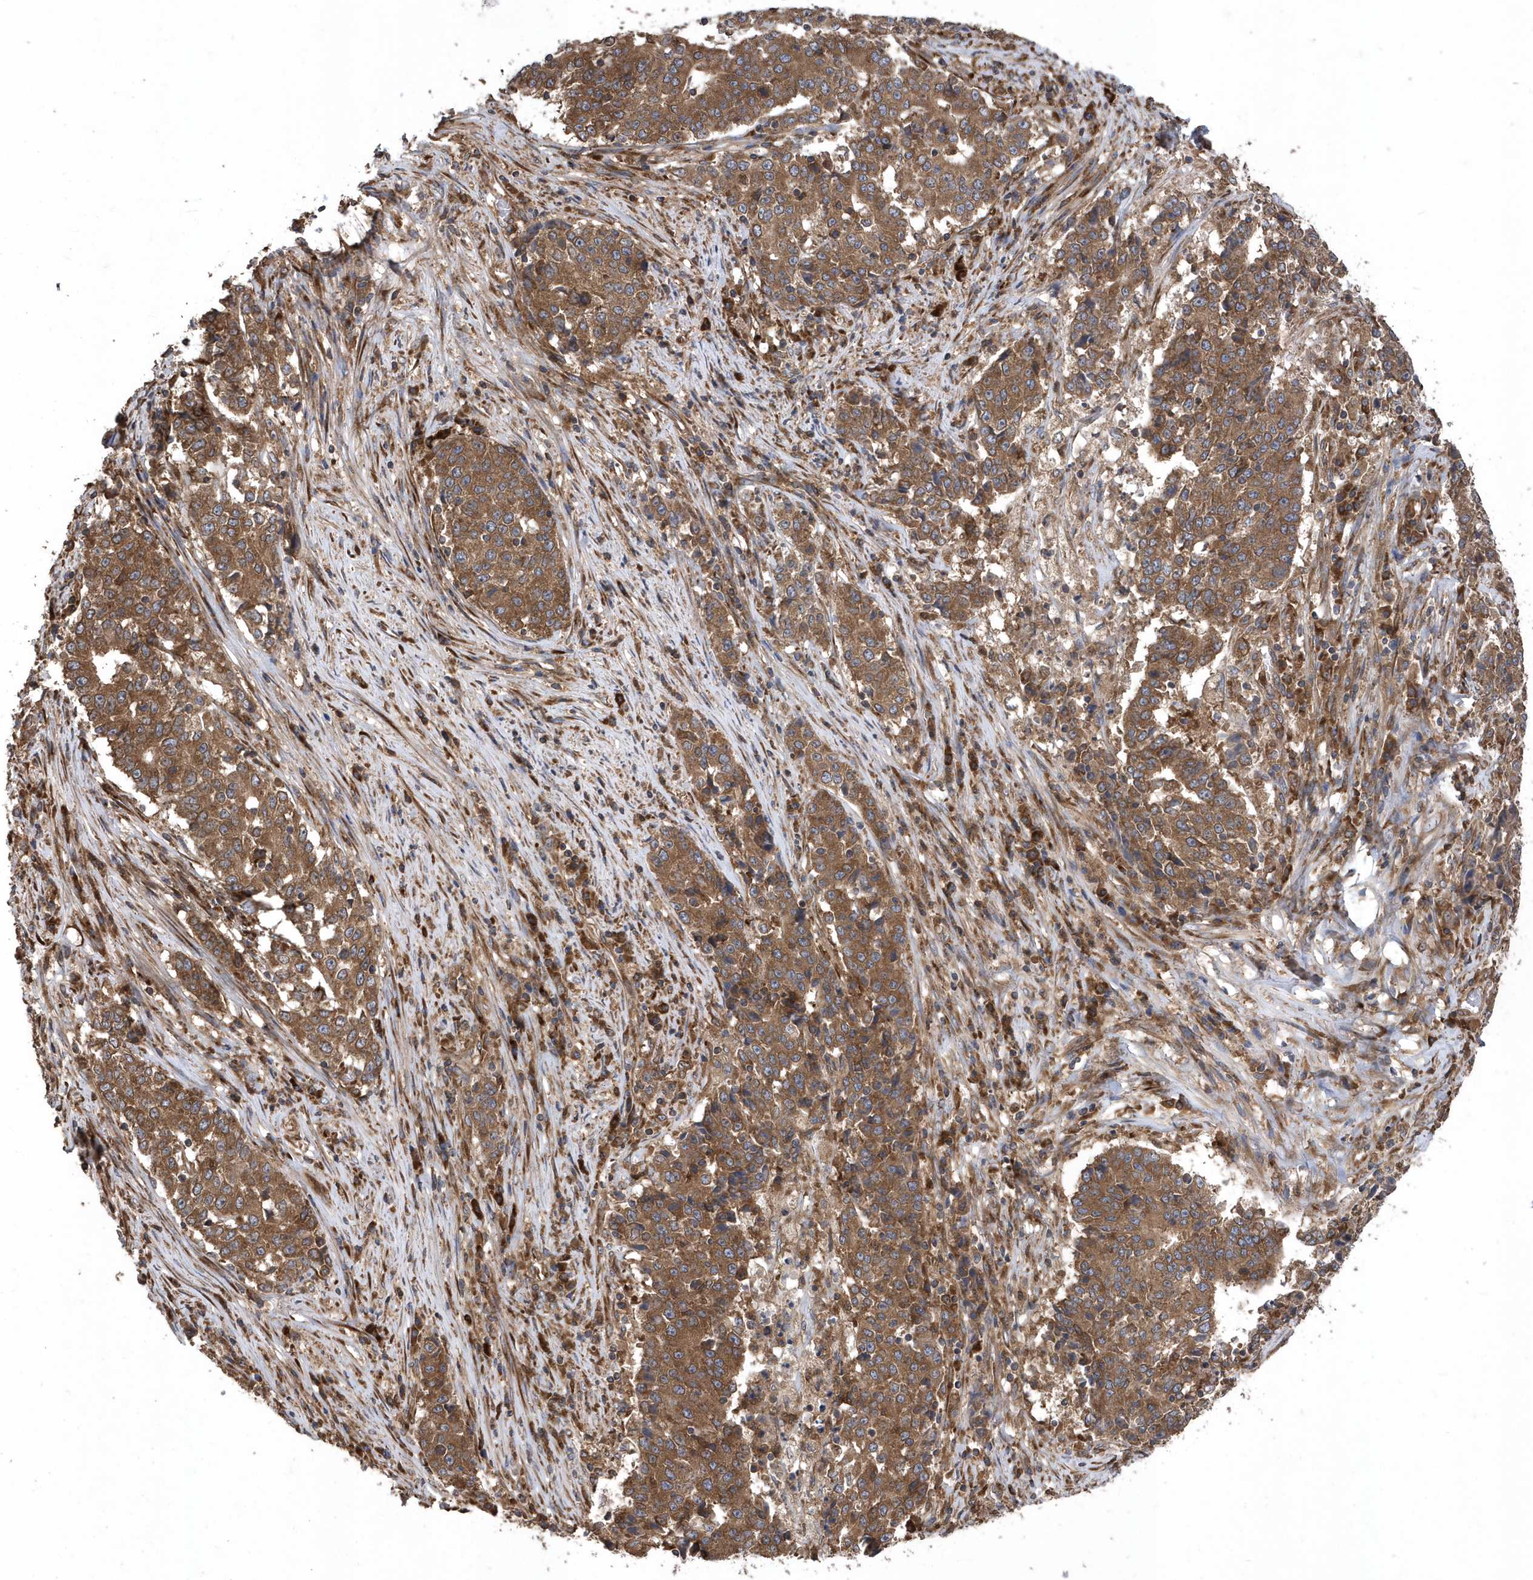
{"staining": {"intensity": "moderate", "quantity": ">75%", "location": "cytoplasmic/membranous"}, "tissue": "stomach cancer", "cell_type": "Tumor cells", "image_type": "cancer", "snomed": [{"axis": "morphology", "description": "Adenocarcinoma, NOS"}, {"axis": "topography", "description": "Stomach"}], "caption": "Moderate cytoplasmic/membranous positivity is present in about >75% of tumor cells in stomach cancer (adenocarcinoma).", "gene": "WASHC5", "patient": {"sex": "male", "age": 59}}